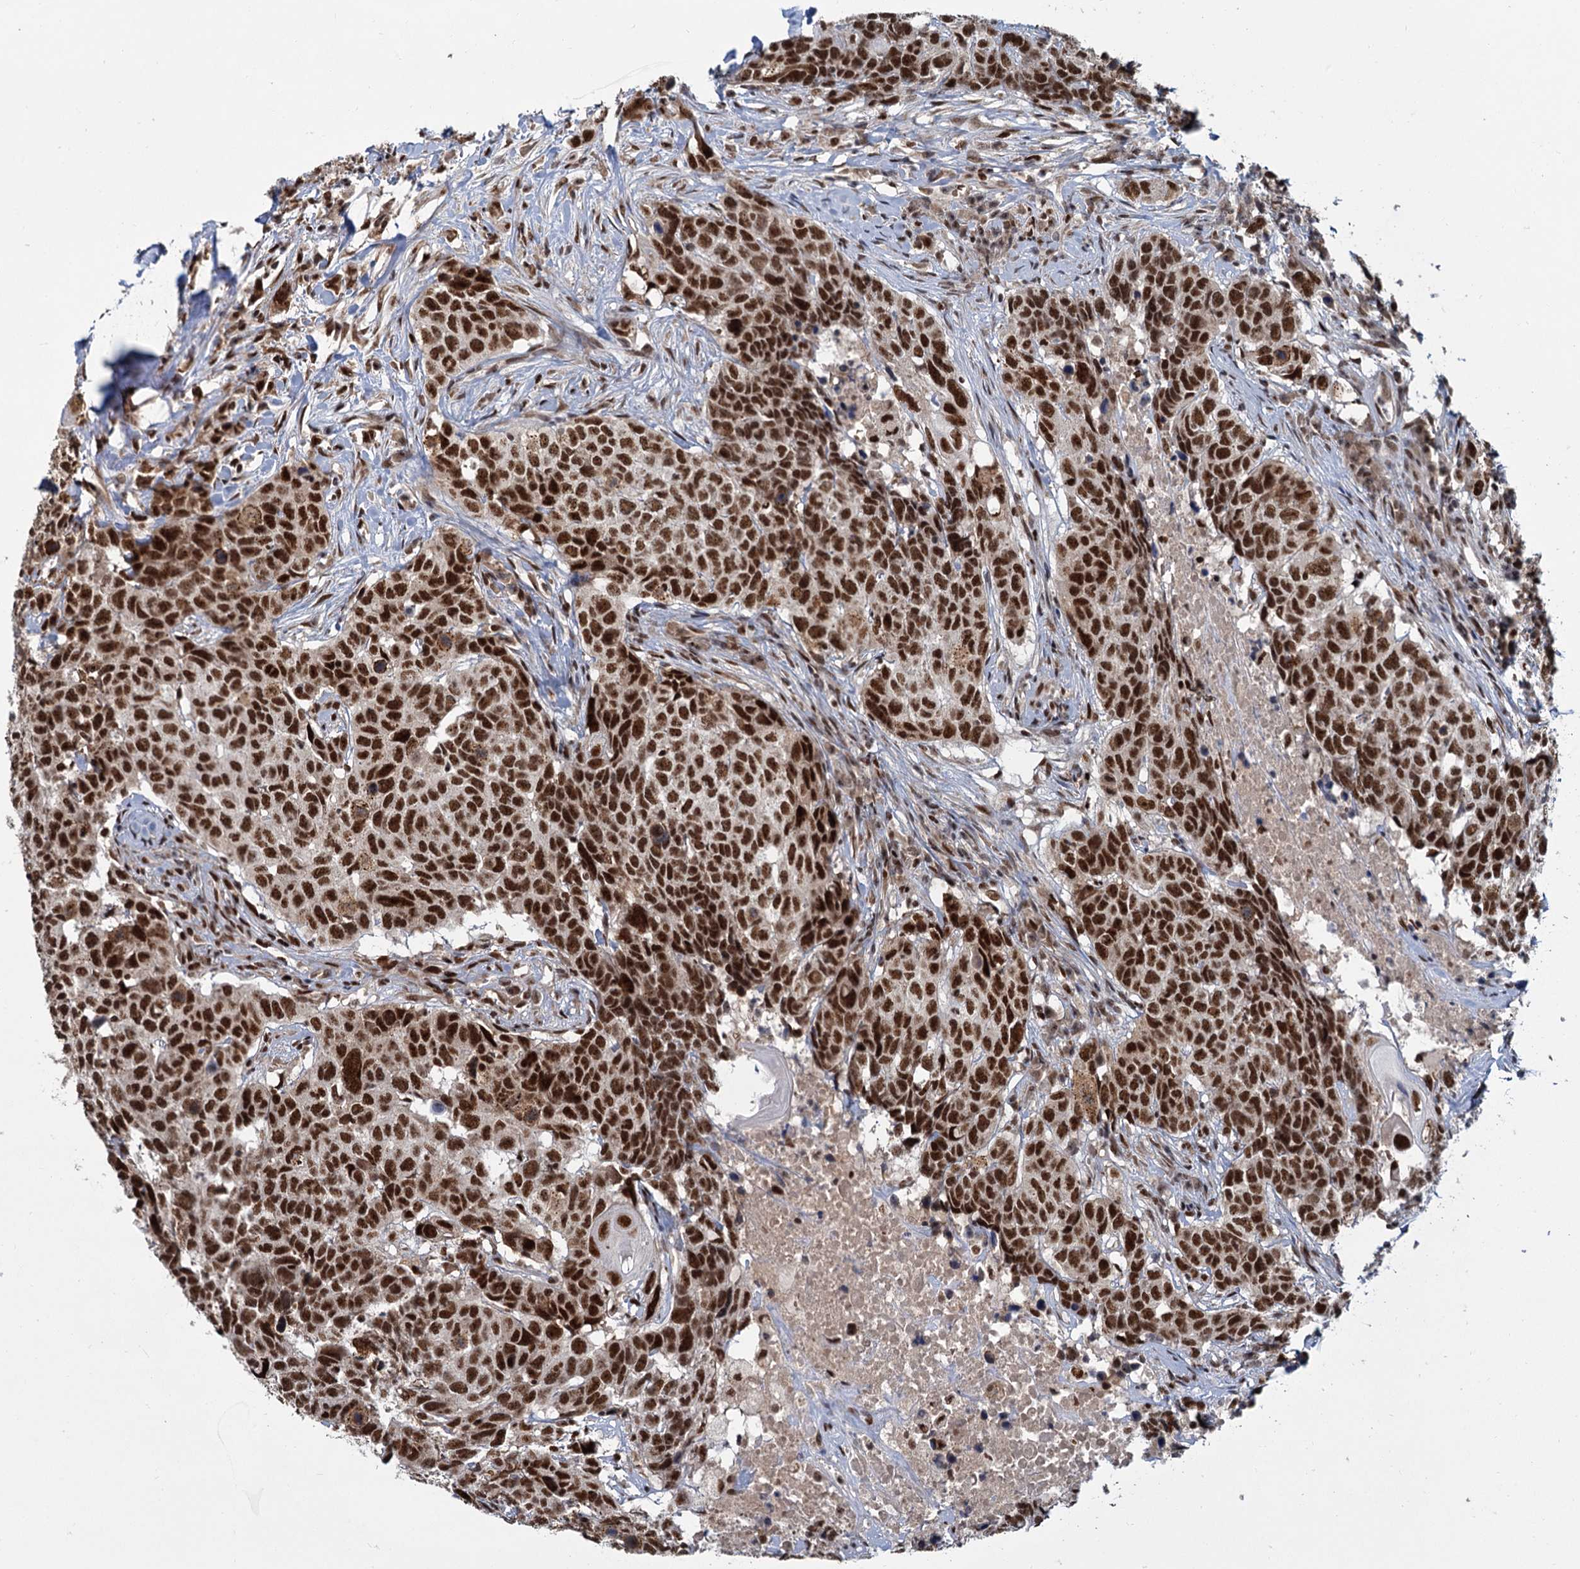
{"staining": {"intensity": "strong", "quantity": ">75%", "location": "nuclear"}, "tissue": "head and neck cancer", "cell_type": "Tumor cells", "image_type": "cancer", "snomed": [{"axis": "morphology", "description": "Squamous cell carcinoma, NOS"}, {"axis": "topography", "description": "Head-Neck"}], "caption": "IHC image of squamous cell carcinoma (head and neck) stained for a protein (brown), which displays high levels of strong nuclear expression in approximately >75% of tumor cells.", "gene": "WBP4", "patient": {"sex": "male", "age": 66}}